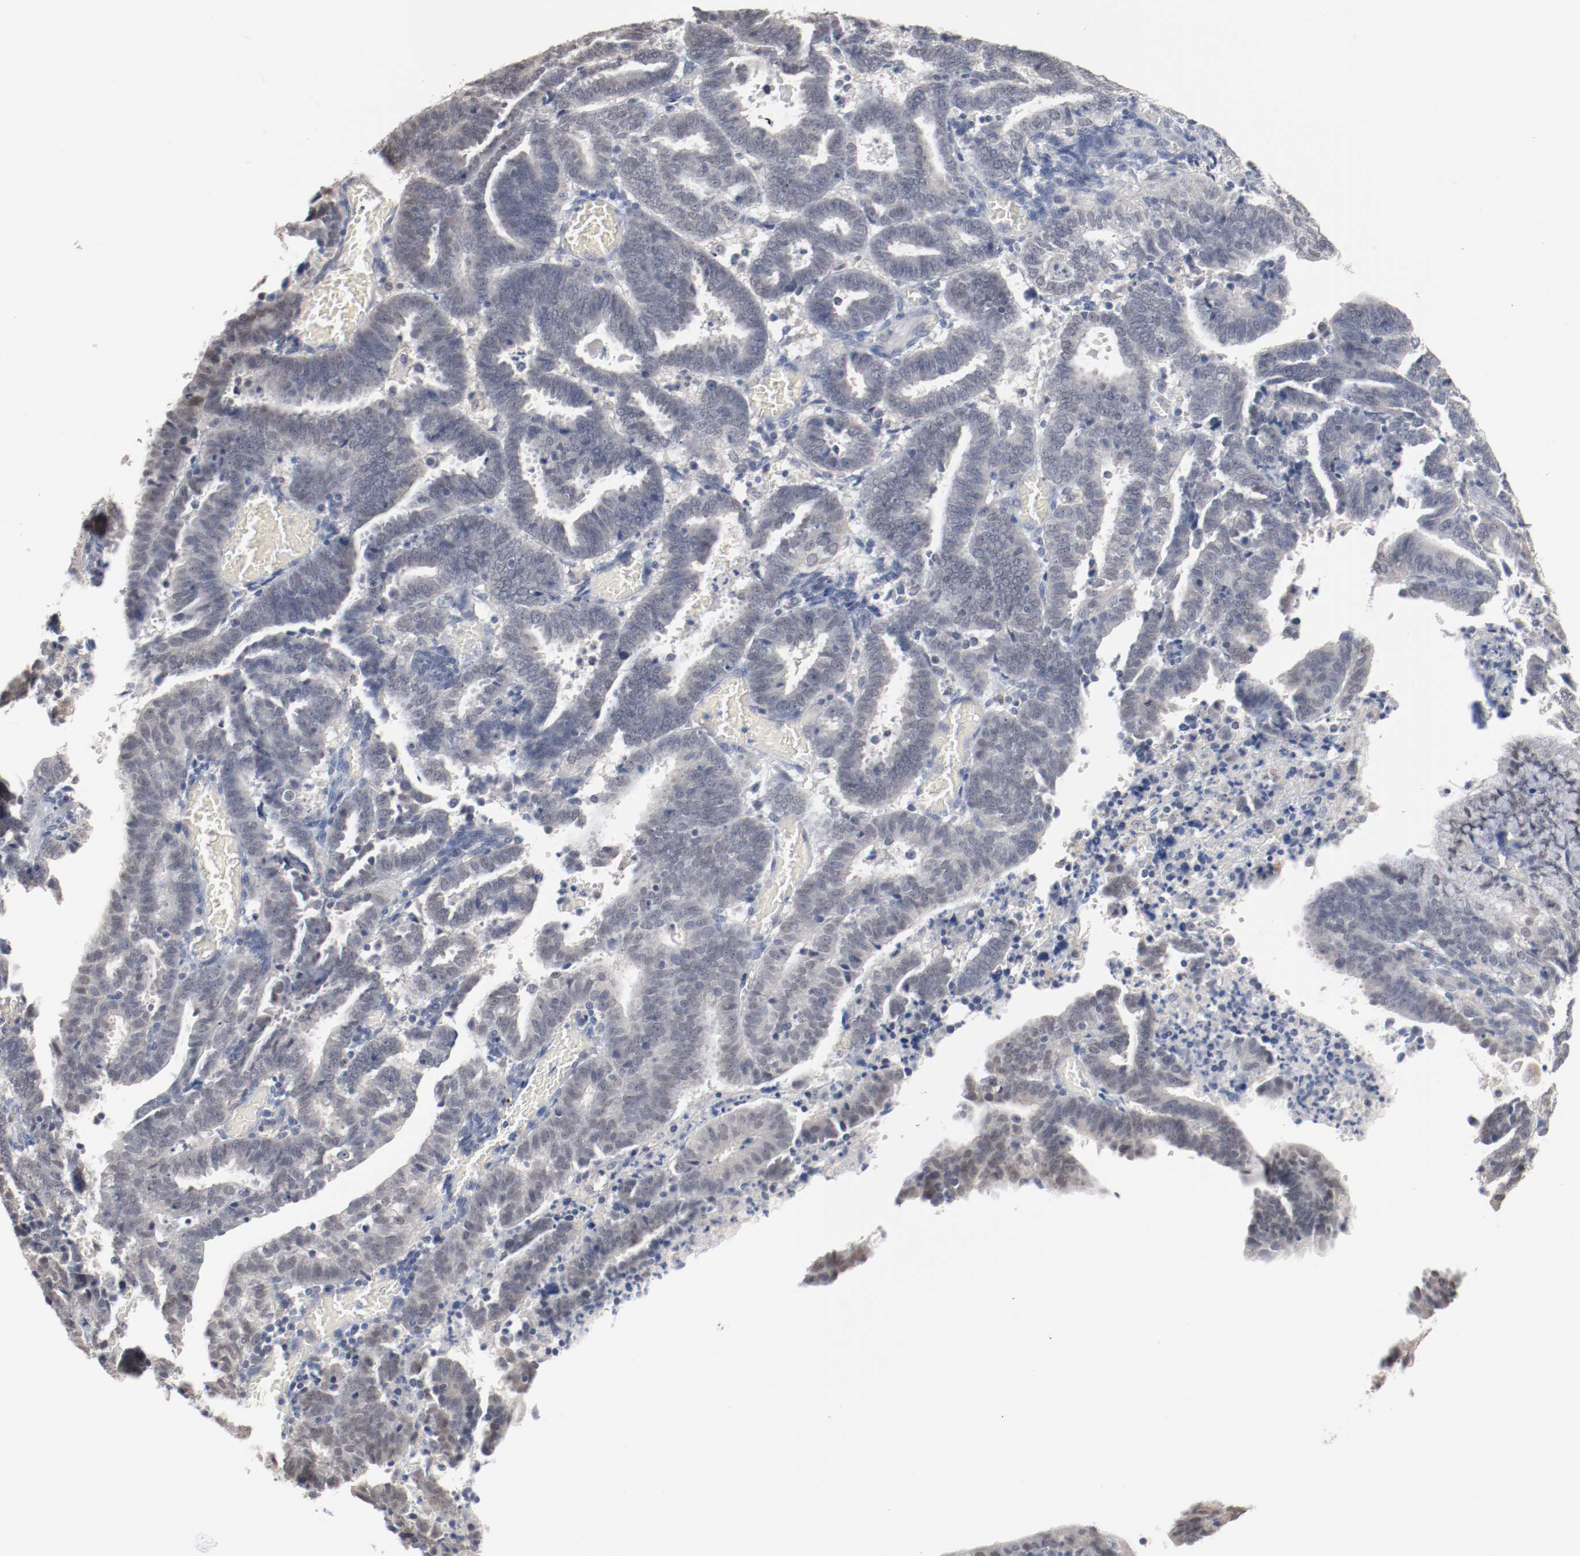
{"staining": {"intensity": "negative", "quantity": "none", "location": "none"}, "tissue": "endometrial cancer", "cell_type": "Tumor cells", "image_type": "cancer", "snomed": [{"axis": "morphology", "description": "Adenocarcinoma, NOS"}, {"axis": "topography", "description": "Uterus"}], "caption": "Endometrial adenocarcinoma stained for a protein using immunohistochemistry shows no expression tumor cells.", "gene": "ERICH1", "patient": {"sex": "female", "age": 83}}